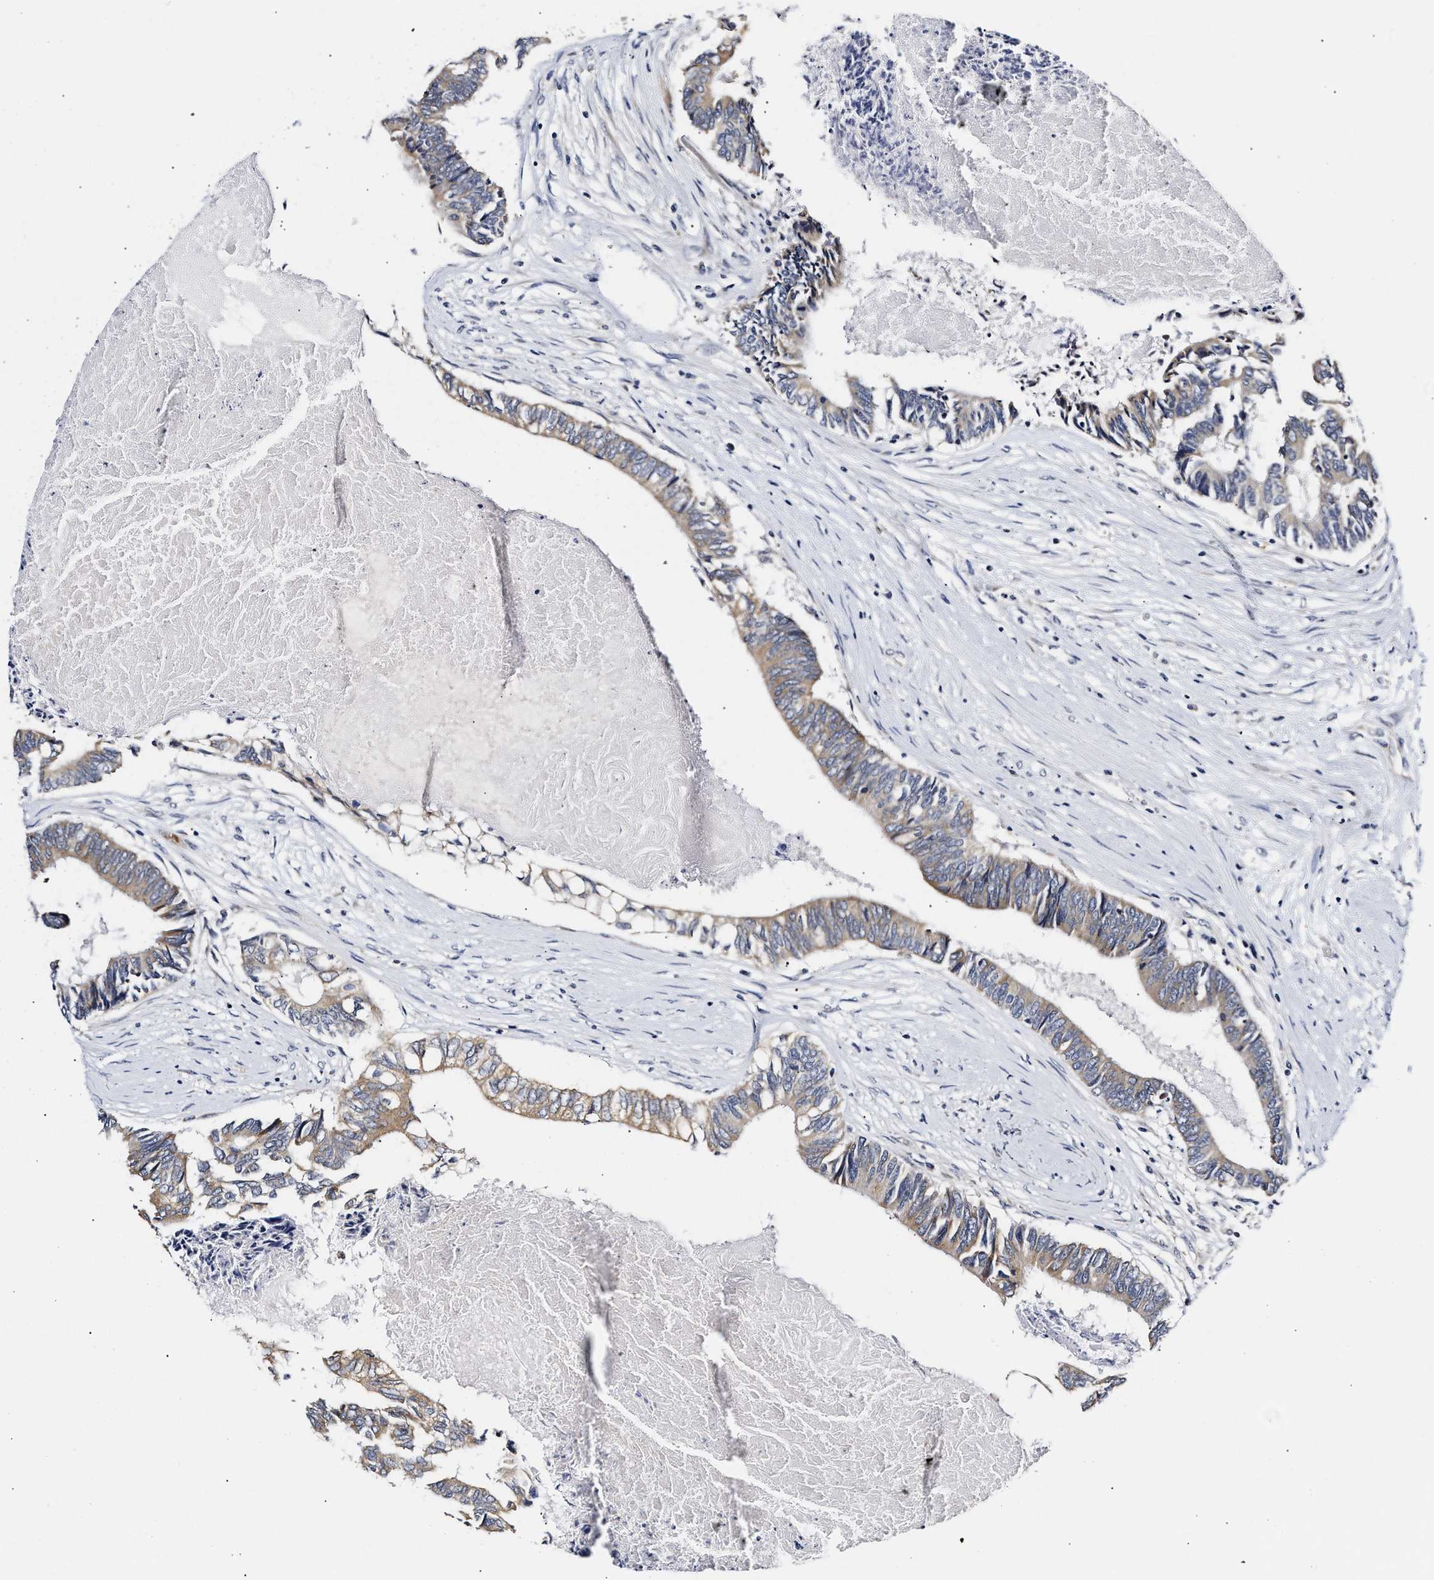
{"staining": {"intensity": "moderate", "quantity": ">75%", "location": "cytoplasmic/membranous"}, "tissue": "colorectal cancer", "cell_type": "Tumor cells", "image_type": "cancer", "snomed": [{"axis": "morphology", "description": "Adenocarcinoma, NOS"}, {"axis": "topography", "description": "Rectum"}], "caption": "Human adenocarcinoma (colorectal) stained with a protein marker shows moderate staining in tumor cells.", "gene": "RINT1", "patient": {"sex": "male", "age": 63}}